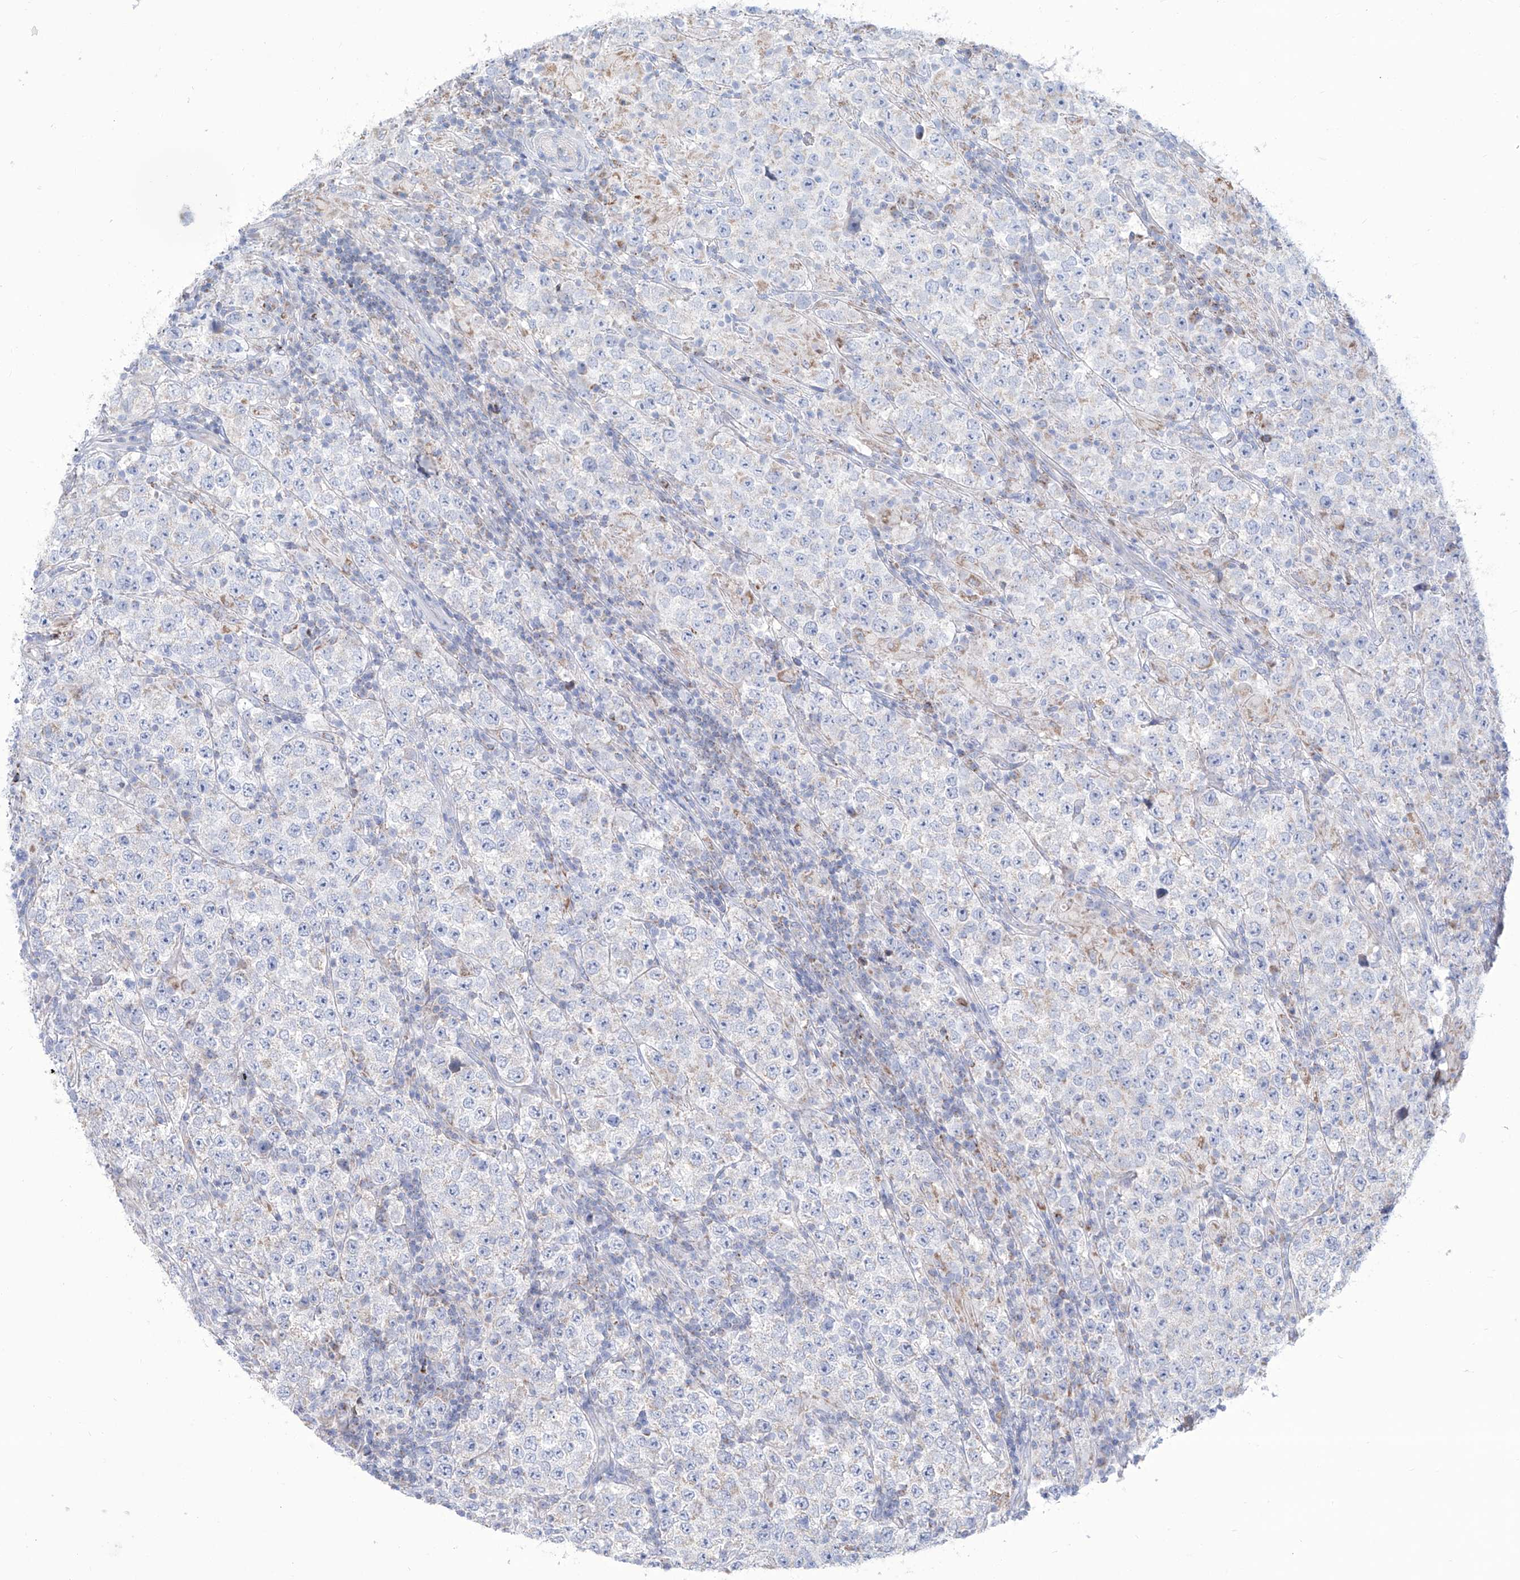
{"staining": {"intensity": "weak", "quantity": "<25%", "location": "cytoplasmic/membranous"}, "tissue": "testis cancer", "cell_type": "Tumor cells", "image_type": "cancer", "snomed": [{"axis": "morphology", "description": "Normal tissue, NOS"}, {"axis": "morphology", "description": "Urothelial carcinoma, High grade"}, {"axis": "morphology", "description": "Seminoma, NOS"}, {"axis": "morphology", "description": "Carcinoma, Embryonal, NOS"}, {"axis": "topography", "description": "Urinary bladder"}, {"axis": "topography", "description": "Testis"}], "caption": "IHC of testis cancer reveals no staining in tumor cells. (Stains: DAB immunohistochemistry (IHC) with hematoxylin counter stain, Microscopy: brightfield microscopy at high magnification).", "gene": "ALDH6A1", "patient": {"sex": "male", "age": 41}}